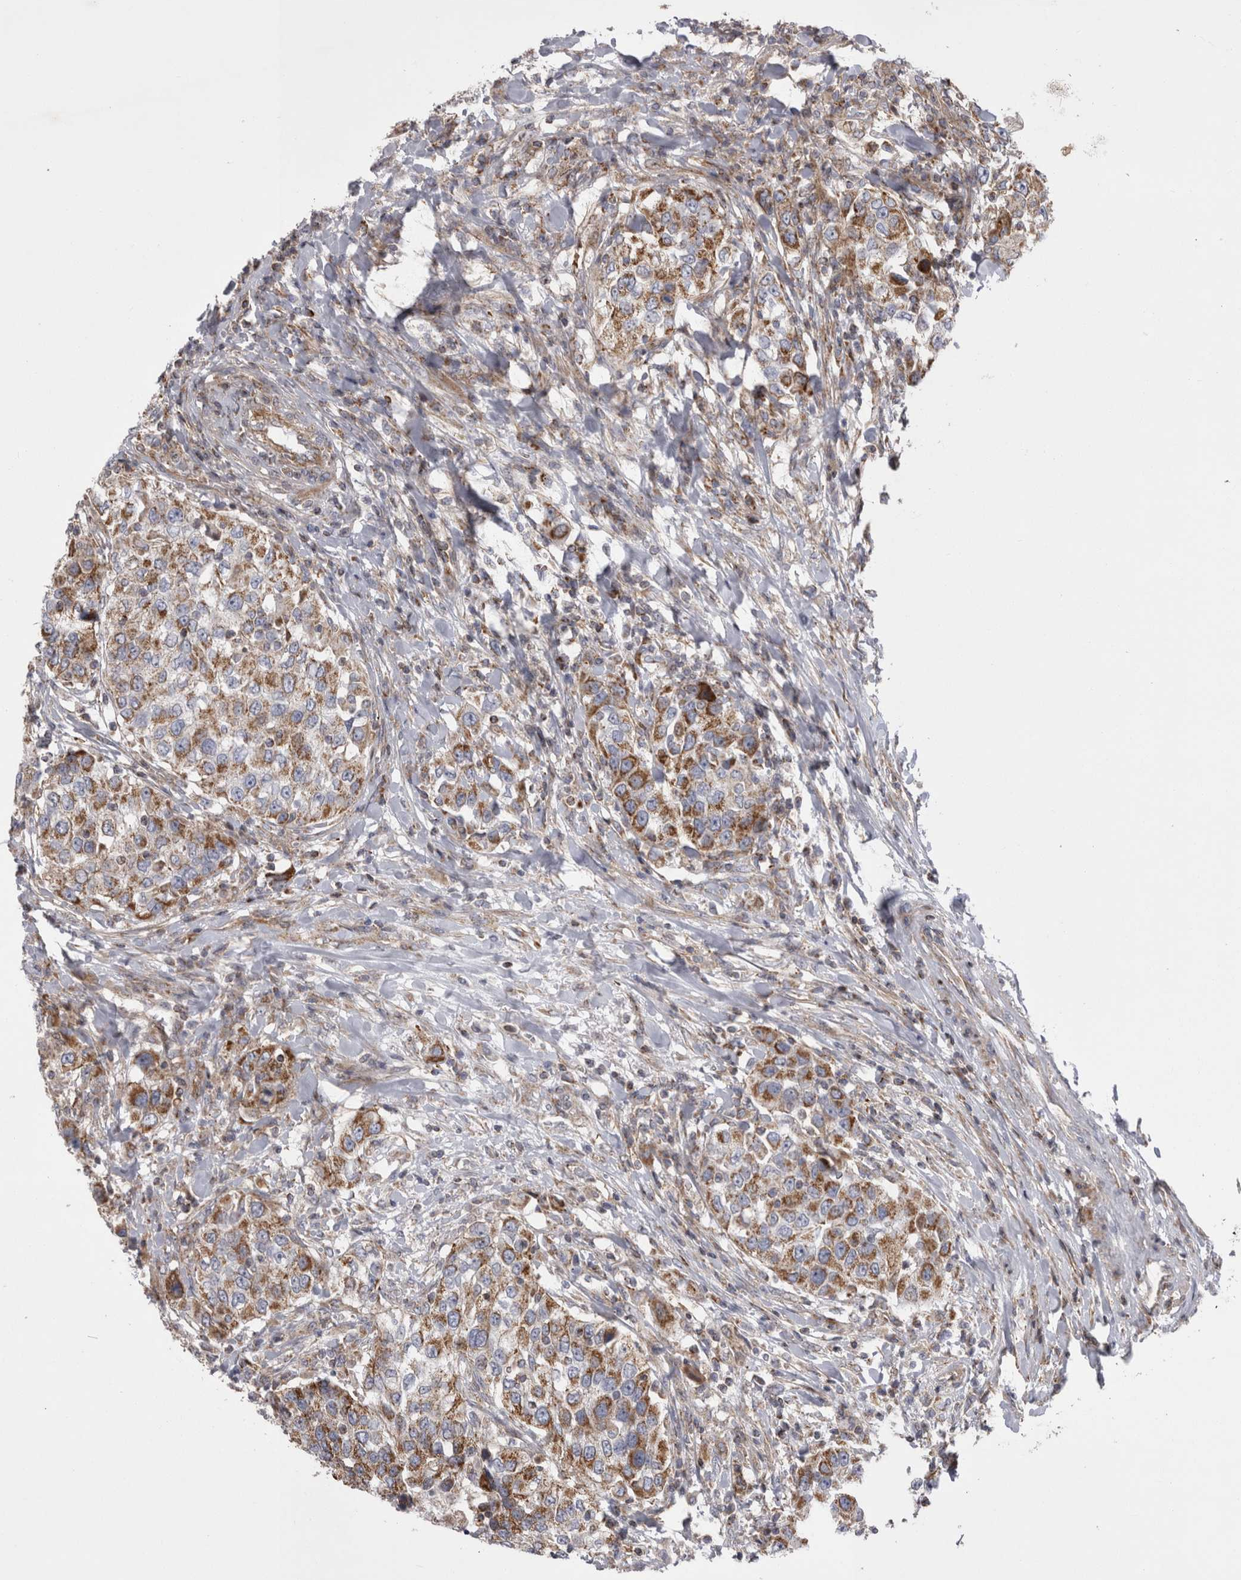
{"staining": {"intensity": "moderate", "quantity": ">75%", "location": "cytoplasmic/membranous"}, "tissue": "urothelial cancer", "cell_type": "Tumor cells", "image_type": "cancer", "snomed": [{"axis": "morphology", "description": "Urothelial carcinoma, High grade"}, {"axis": "topography", "description": "Urinary bladder"}], "caption": "IHC histopathology image of urothelial carcinoma (high-grade) stained for a protein (brown), which shows medium levels of moderate cytoplasmic/membranous staining in about >75% of tumor cells.", "gene": "TSPOAP1", "patient": {"sex": "female", "age": 80}}